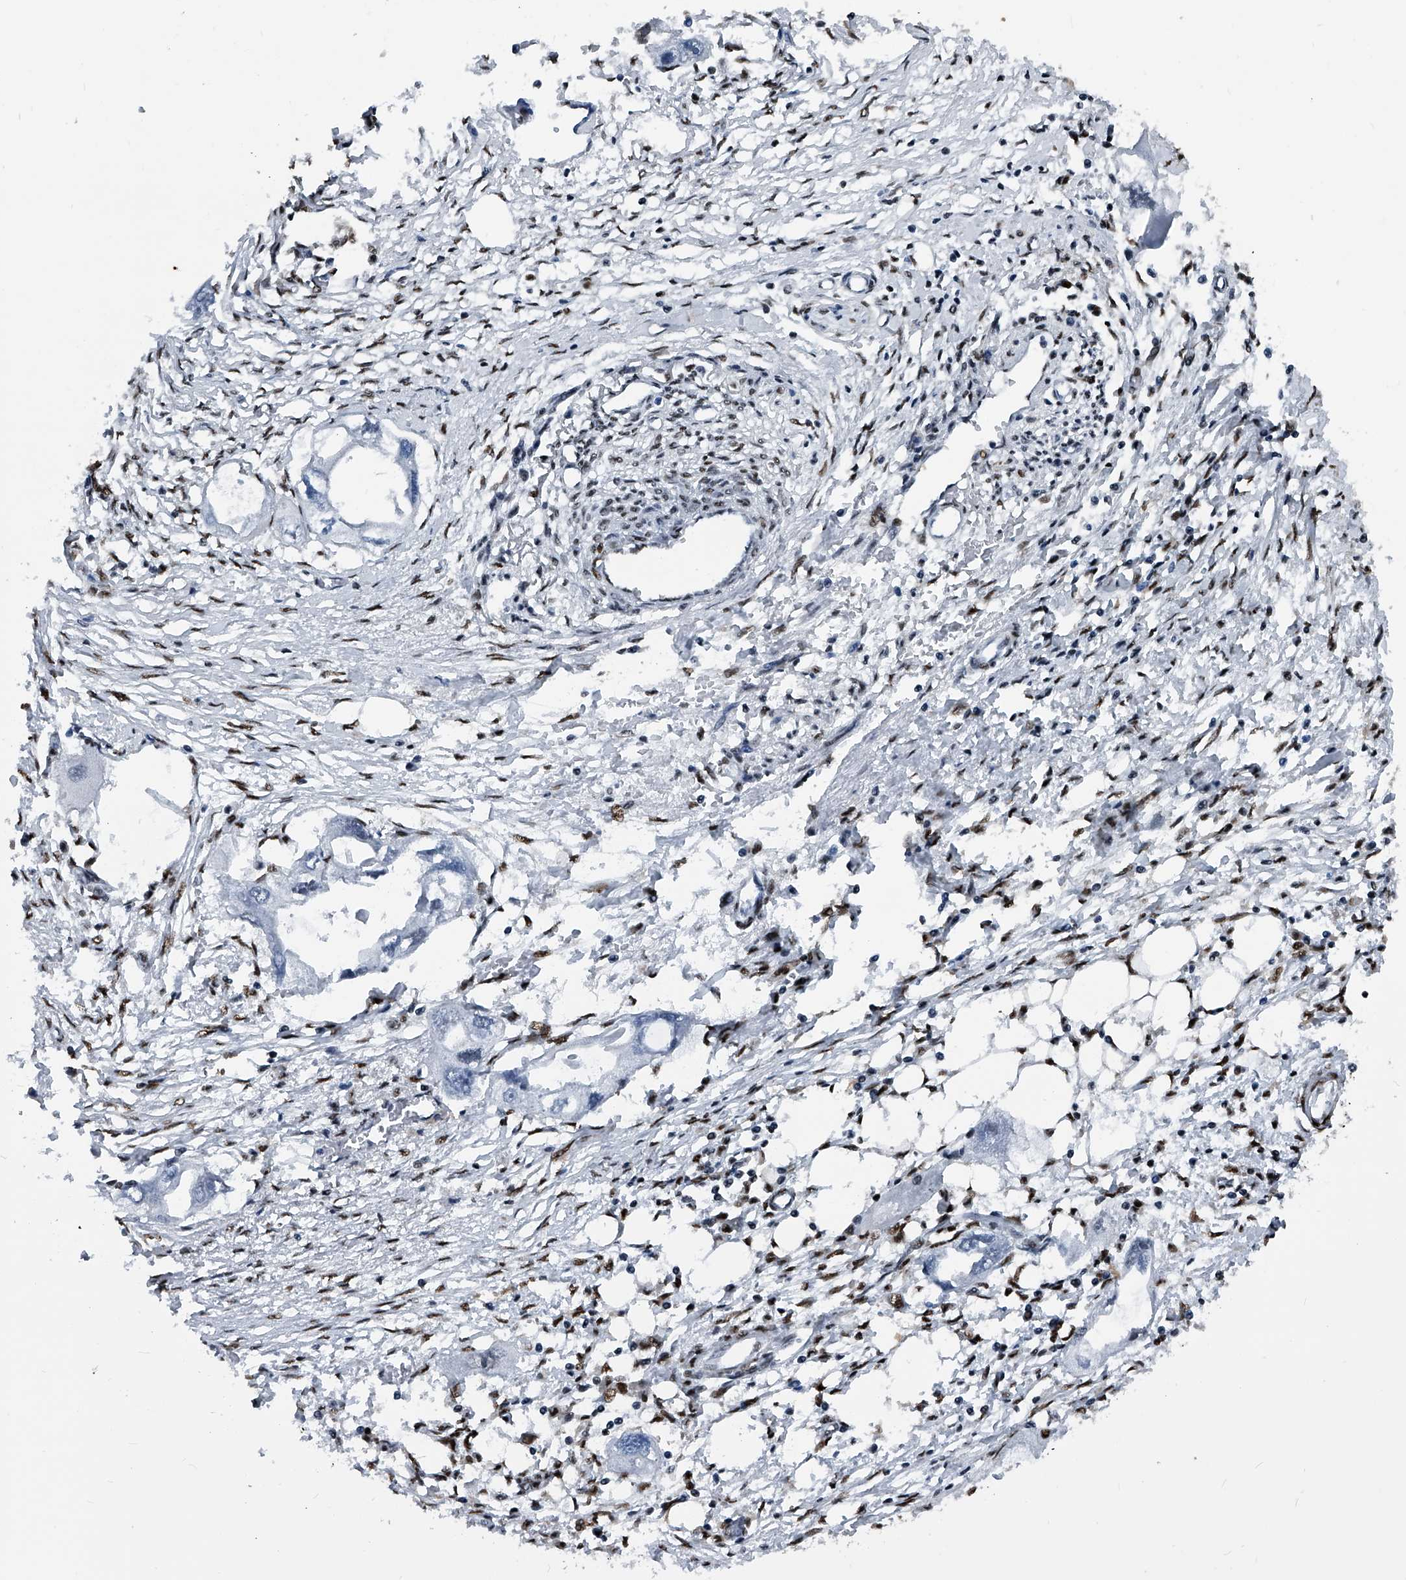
{"staining": {"intensity": "negative", "quantity": "none", "location": "none"}, "tissue": "endometrial cancer", "cell_type": "Tumor cells", "image_type": "cancer", "snomed": [{"axis": "morphology", "description": "Adenocarcinoma, NOS"}, {"axis": "morphology", "description": "Adenocarcinoma, metastatic, NOS"}, {"axis": "topography", "description": "Adipose tissue"}, {"axis": "topography", "description": "Endometrium"}], "caption": "An immunohistochemistry histopathology image of endometrial cancer is shown. There is no staining in tumor cells of endometrial cancer.", "gene": "FKBP5", "patient": {"sex": "female", "age": 67}}